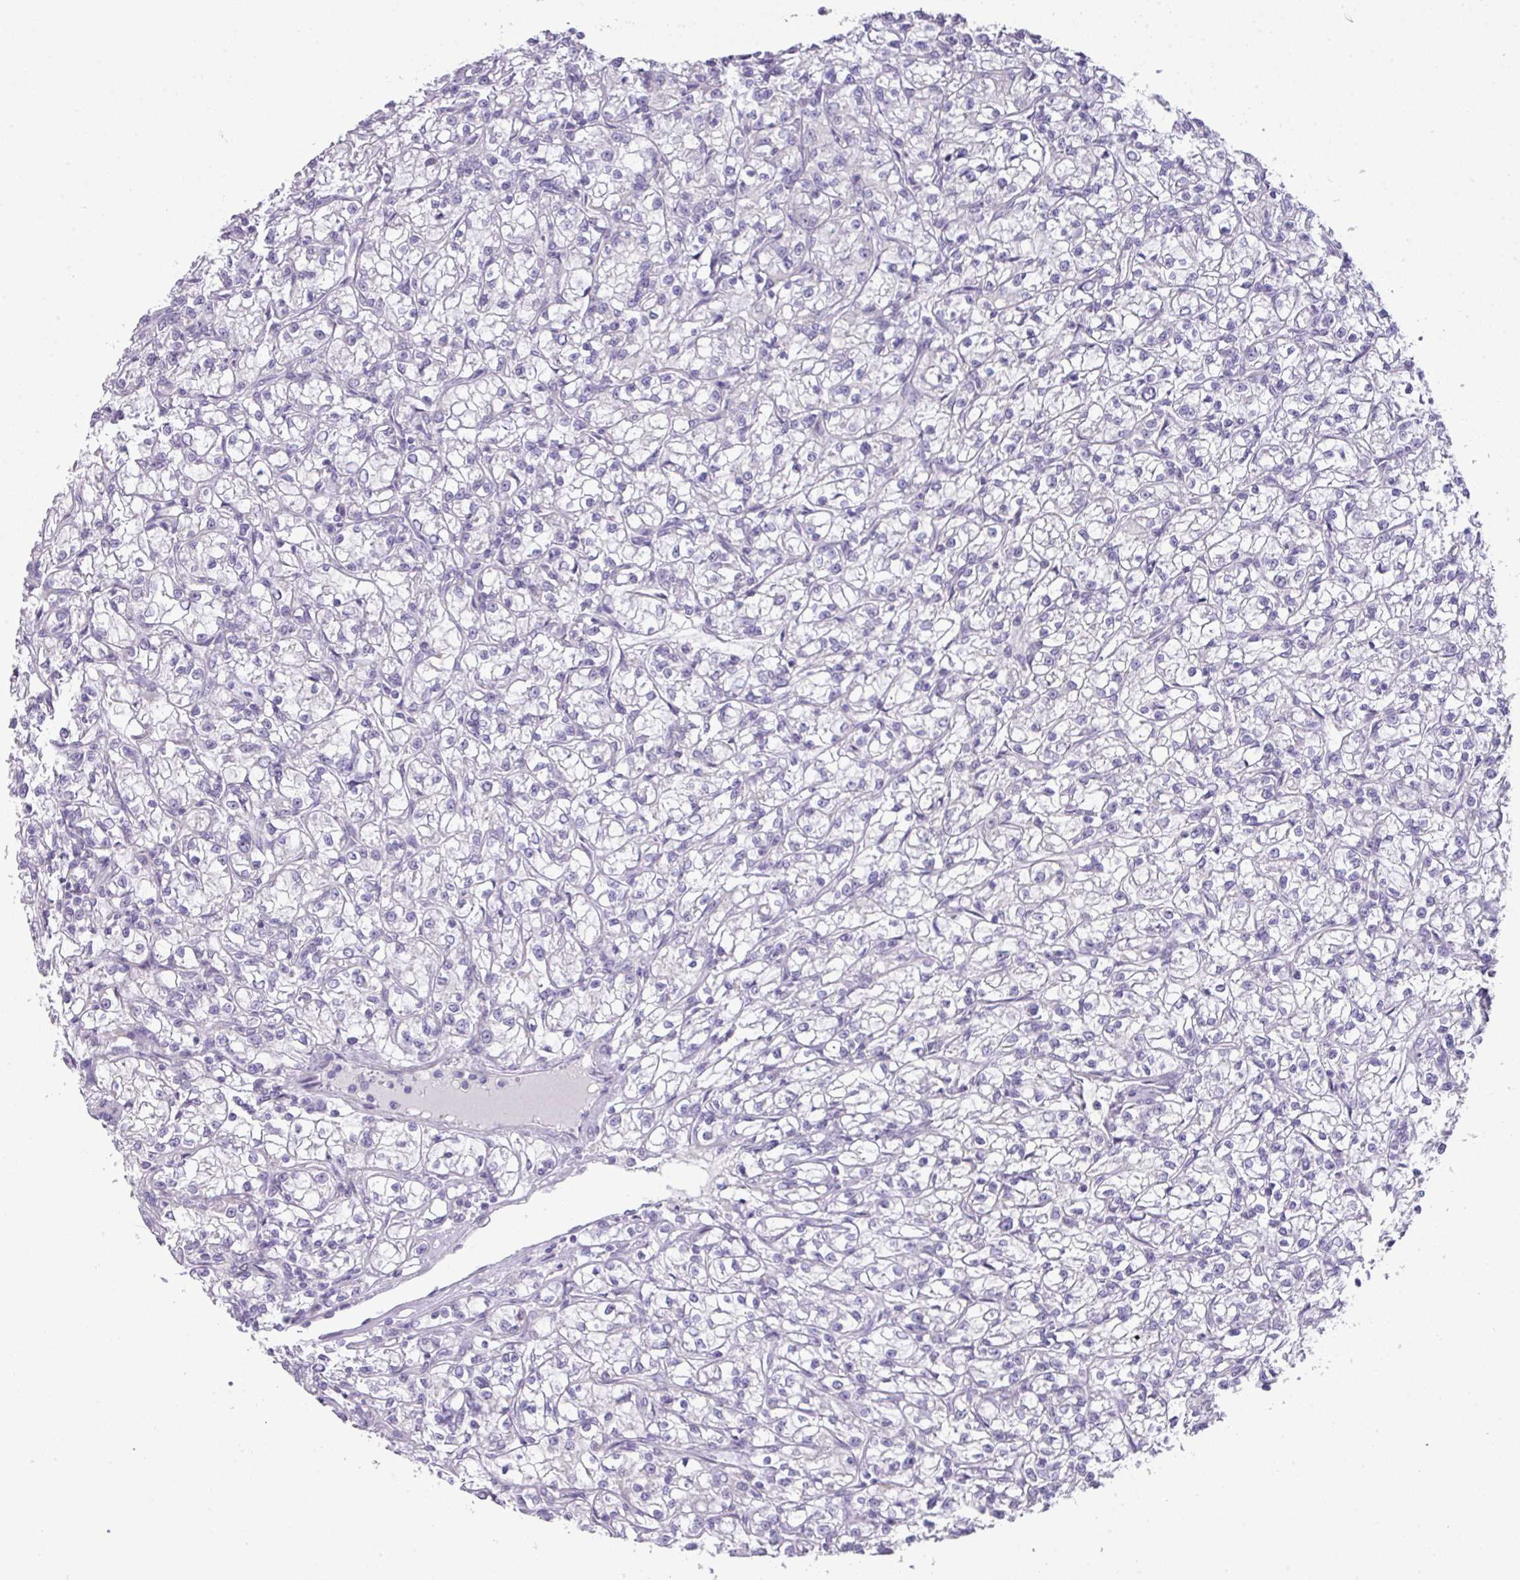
{"staining": {"intensity": "negative", "quantity": "none", "location": "none"}, "tissue": "renal cancer", "cell_type": "Tumor cells", "image_type": "cancer", "snomed": [{"axis": "morphology", "description": "Adenocarcinoma, NOS"}, {"axis": "topography", "description": "Kidney"}], "caption": "Tumor cells show no significant protein expression in adenocarcinoma (renal). The staining is performed using DAB (3,3'-diaminobenzidine) brown chromogen with nuclei counter-stained in using hematoxylin.", "gene": "ANKRD13B", "patient": {"sex": "female", "age": 59}}